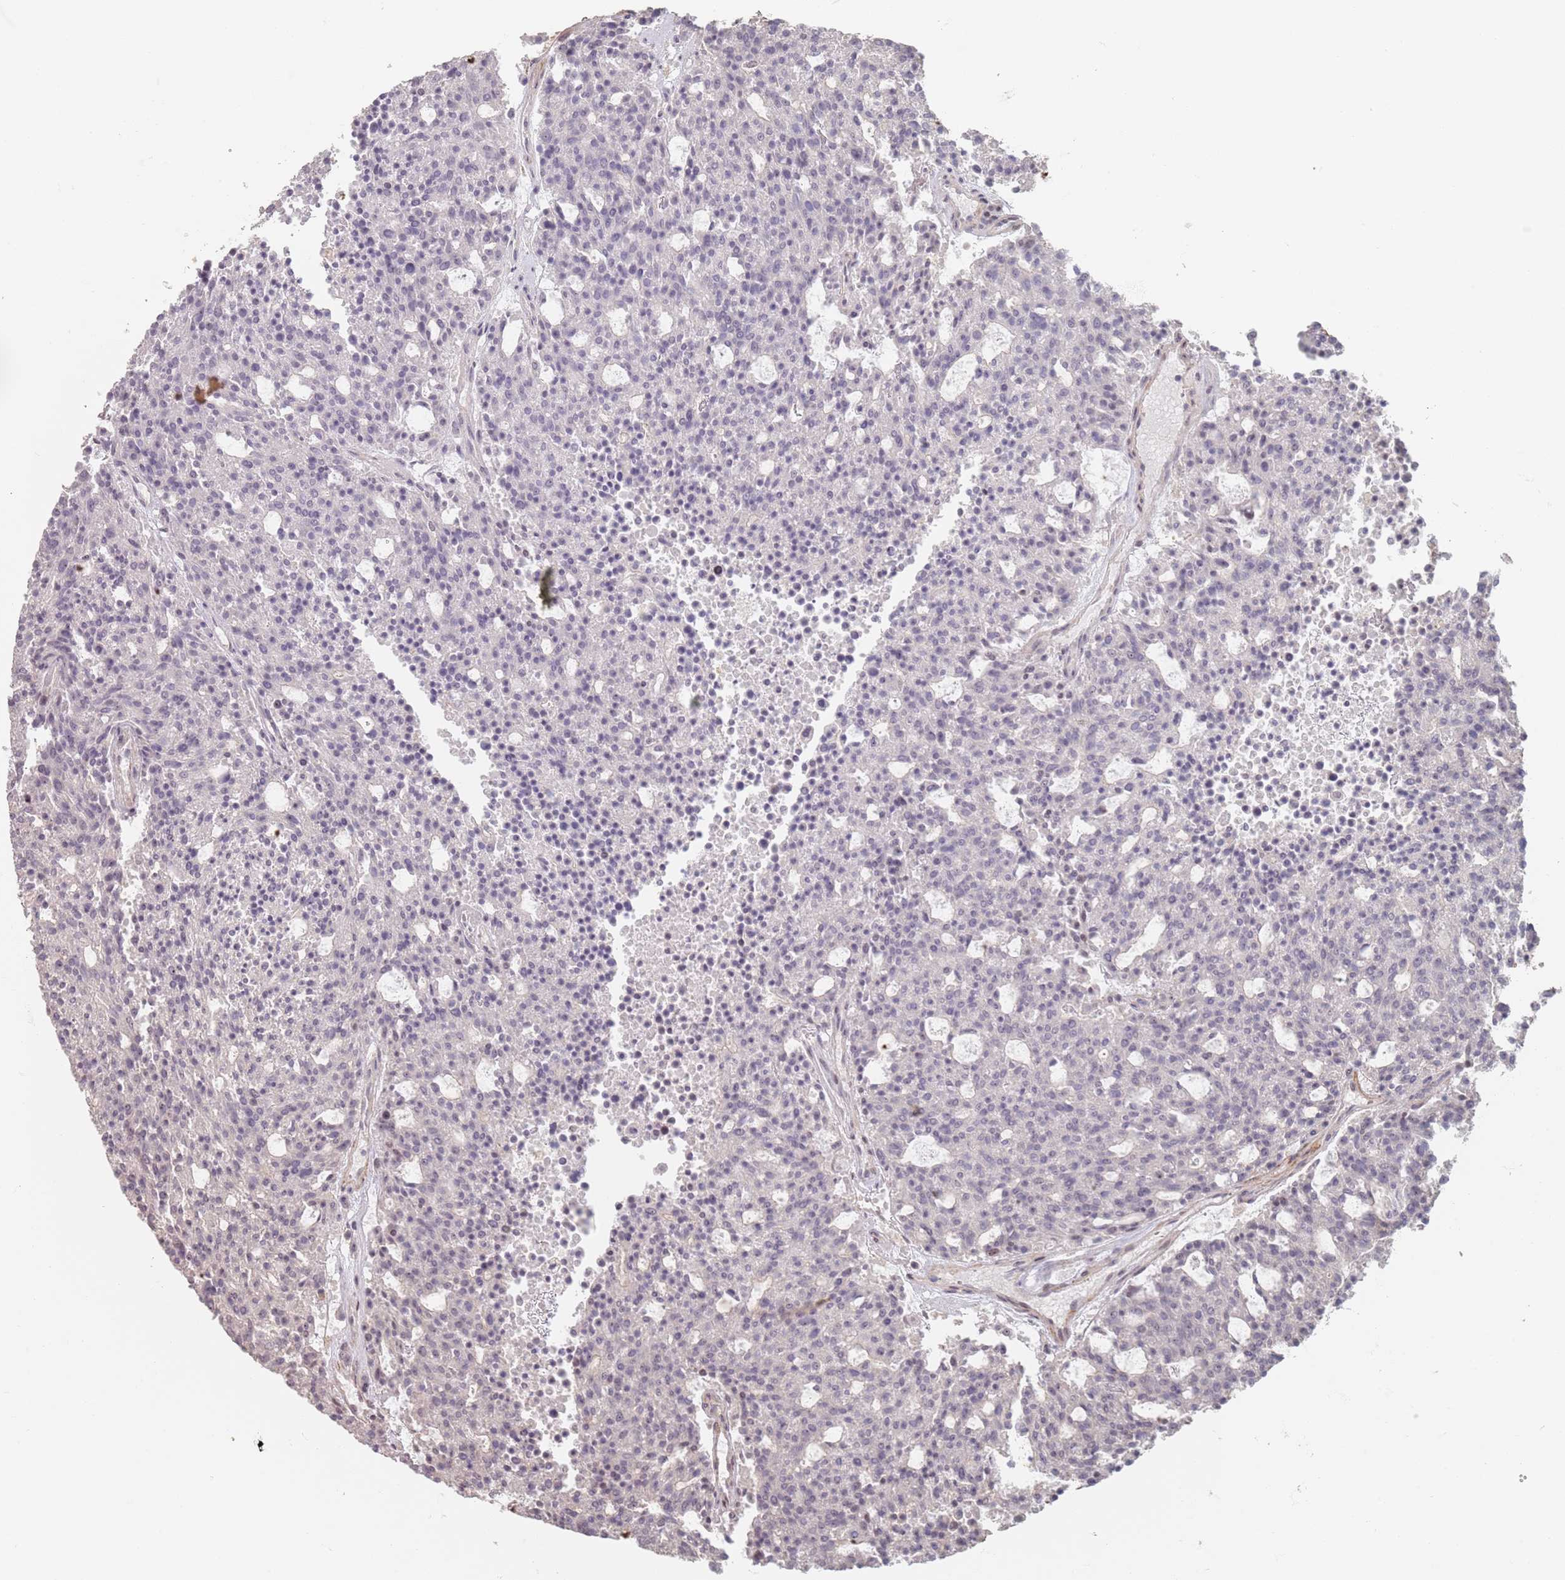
{"staining": {"intensity": "negative", "quantity": "none", "location": "none"}, "tissue": "carcinoid", "cell_type": "Tumor cells", "image_type": "cancer", "snomed": [{"axis": "morphology", "description": "Carcinoid, malignant, NOS"}, {"axis": "topography", "description": "Pancreas"}], "caption": "Malignant carcinoid was stained to show a protein in brown. There is no significant positivity in tumor cells.", "gene": "ADTRP", "patient": {"sex": "female", "age": 54}}